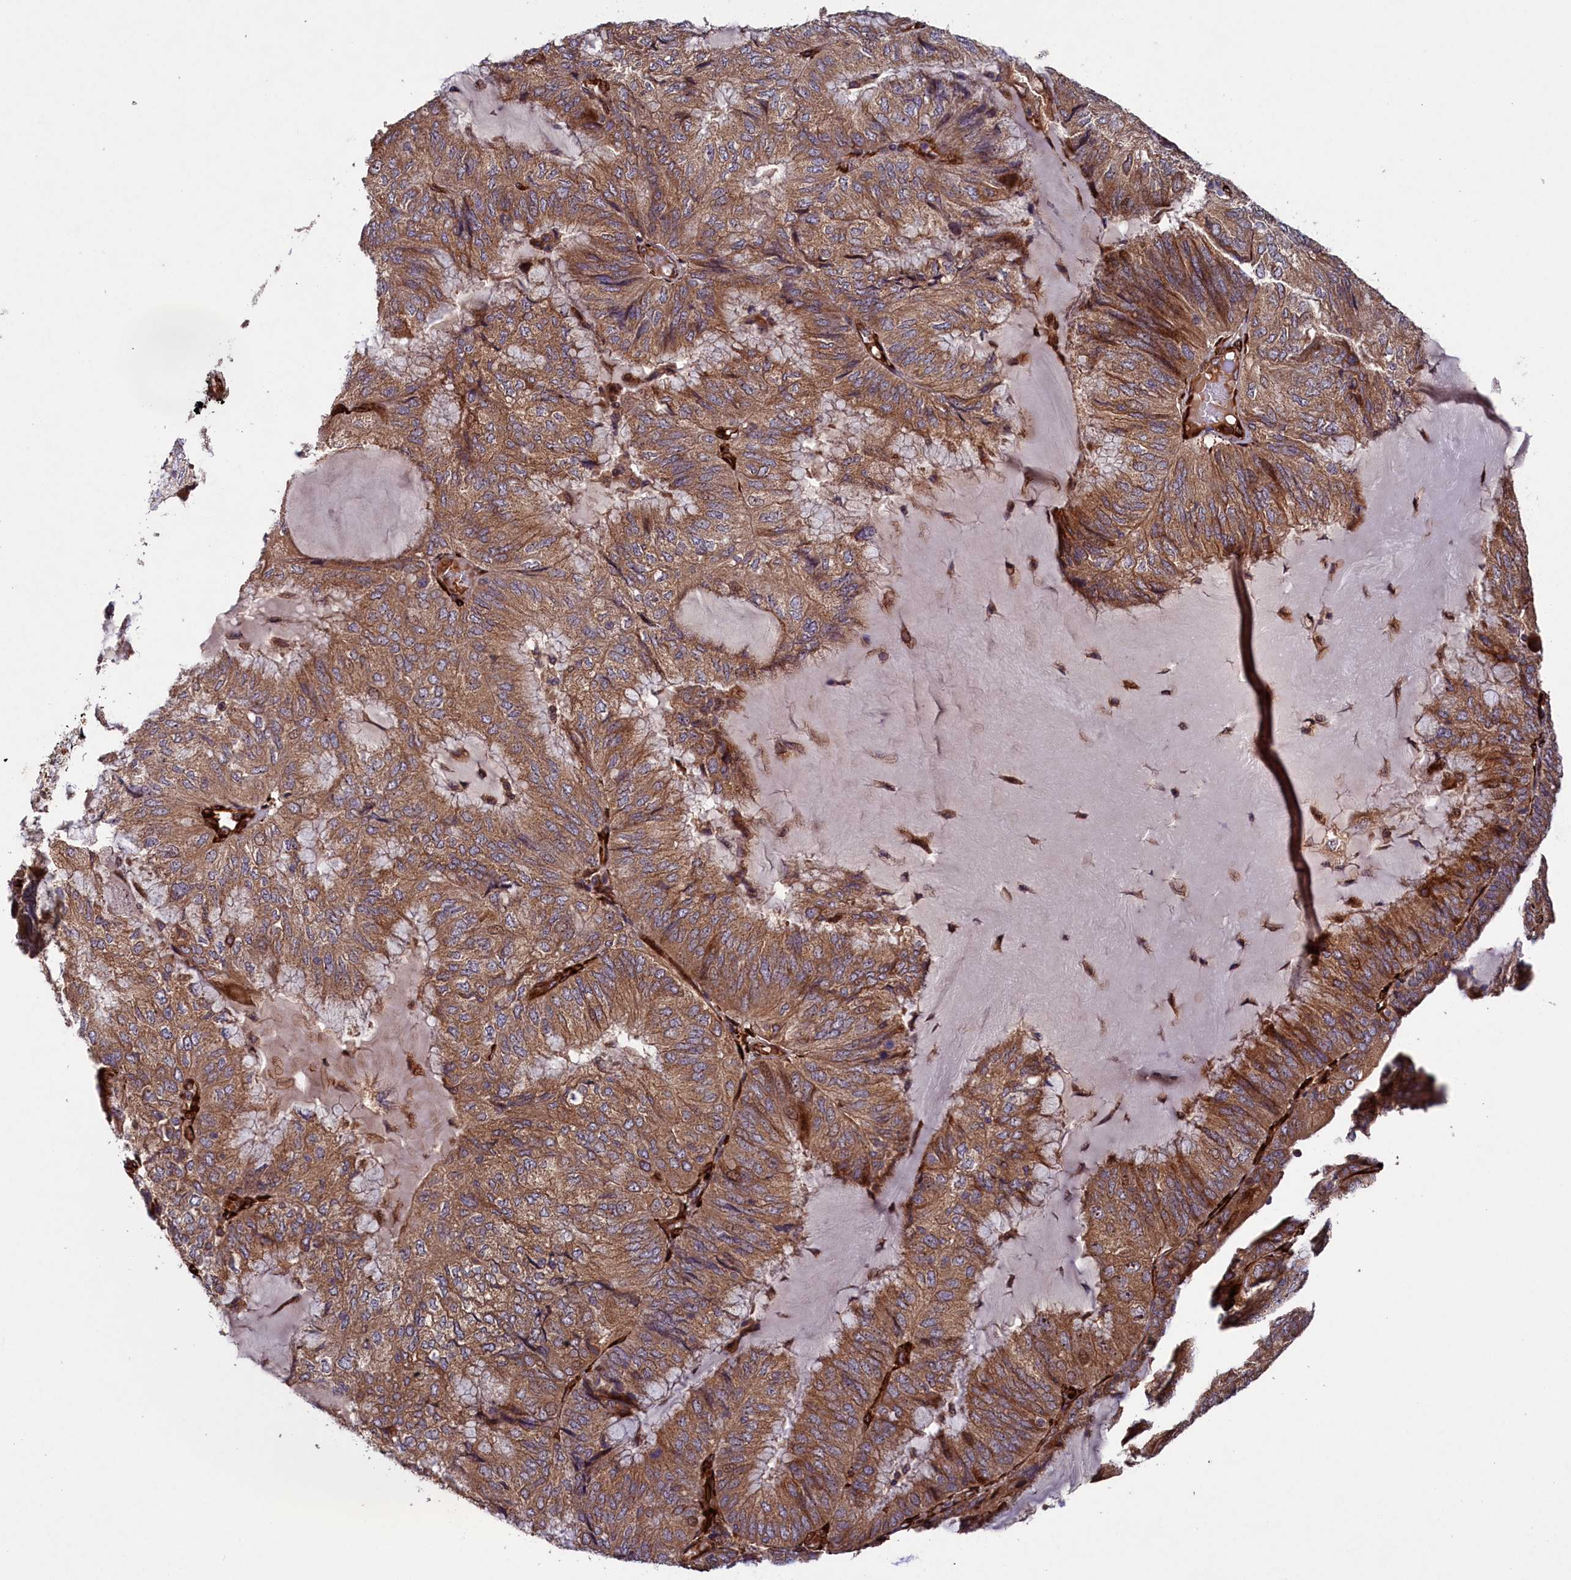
{"staining": {"intensity": "moderate", "quantity": ">75%", "location": "cytoplasmic/membranous"}, "tissue": "endometrial cancer", "cell_type": "Tumor cells", "image_type": "cancer", "snomed": [{"axis": "morphology", "description": "Adenocarcinoma, NOS"}, {"axis": "topography", "description": "Endometrium"}], "caption": "A brown stain labels moderate cytoplasmic/membranous expression of a protein in human endometrial adenocarcinoma tumor cells.", "gene": "ARRDC4", "patient": {"sex": "female", "age": 81}}